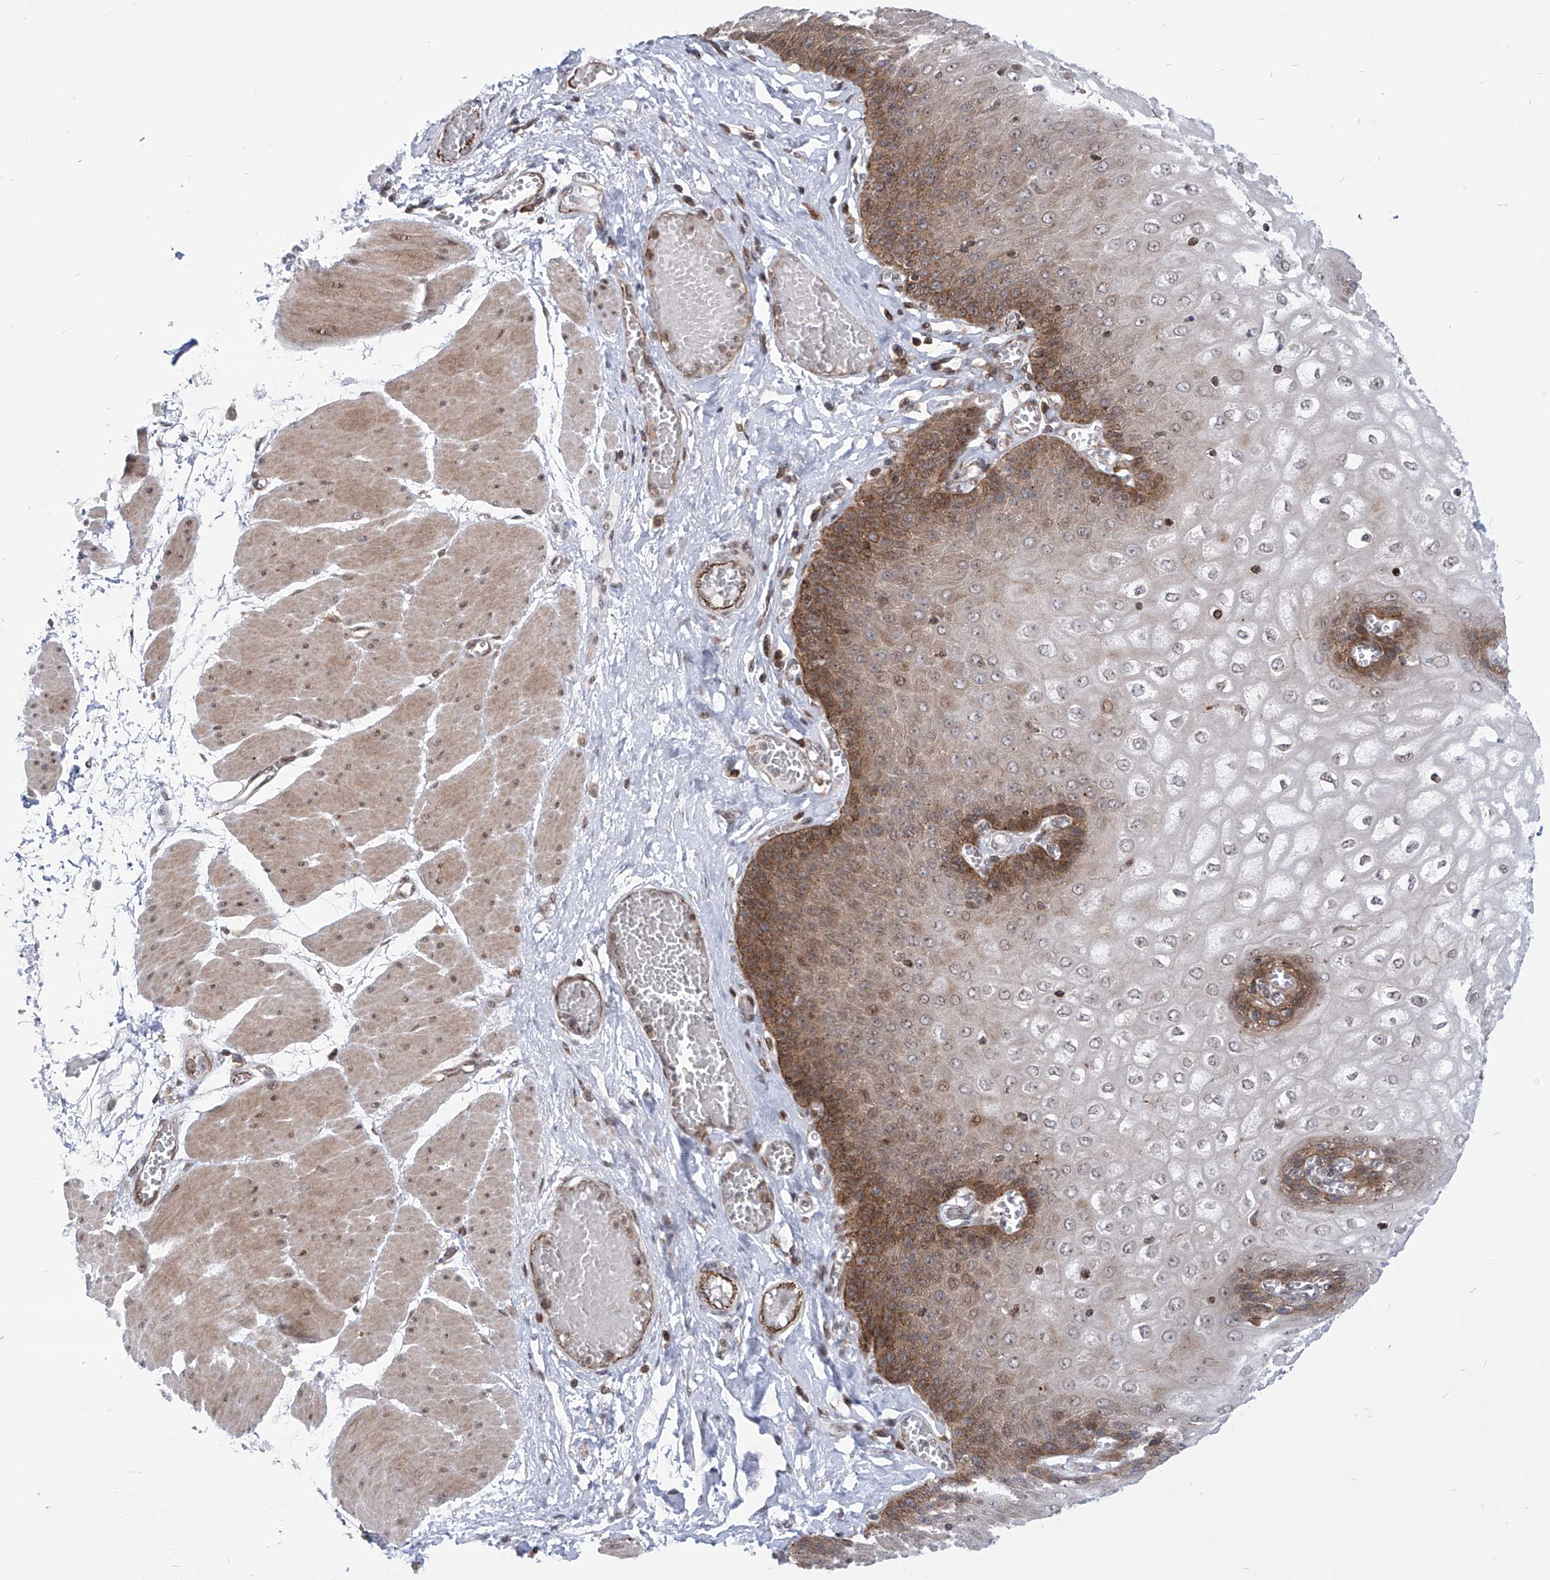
{"staining": {"intensity": "moderate", "quantity": "25%-75%", "location": "cytoplasmic/membranous,nuclear"}, "tissue": "esophagus", "cell_type": "Squamous epithelial cells", "image_type": "normal", "snomed": [{"axis": "morphology", "description": "Normal tissue, NOS"}, {"axis": "topography", "description": "Esophagus"}], "caption": "Immunohistochemistry image of normal esophagus: human esophagus stained using immunohistochemistry (IHC) demonstrates medium levels of moderate protein expression localized specifically in the cytoplasmic/membranous,nuclear of squamous epithelial cells, appearing as a cytoplasmic/membranous,nuclear brown color.", "gene": "CEP290", "patient": {"sex": "male", "age": 60}}